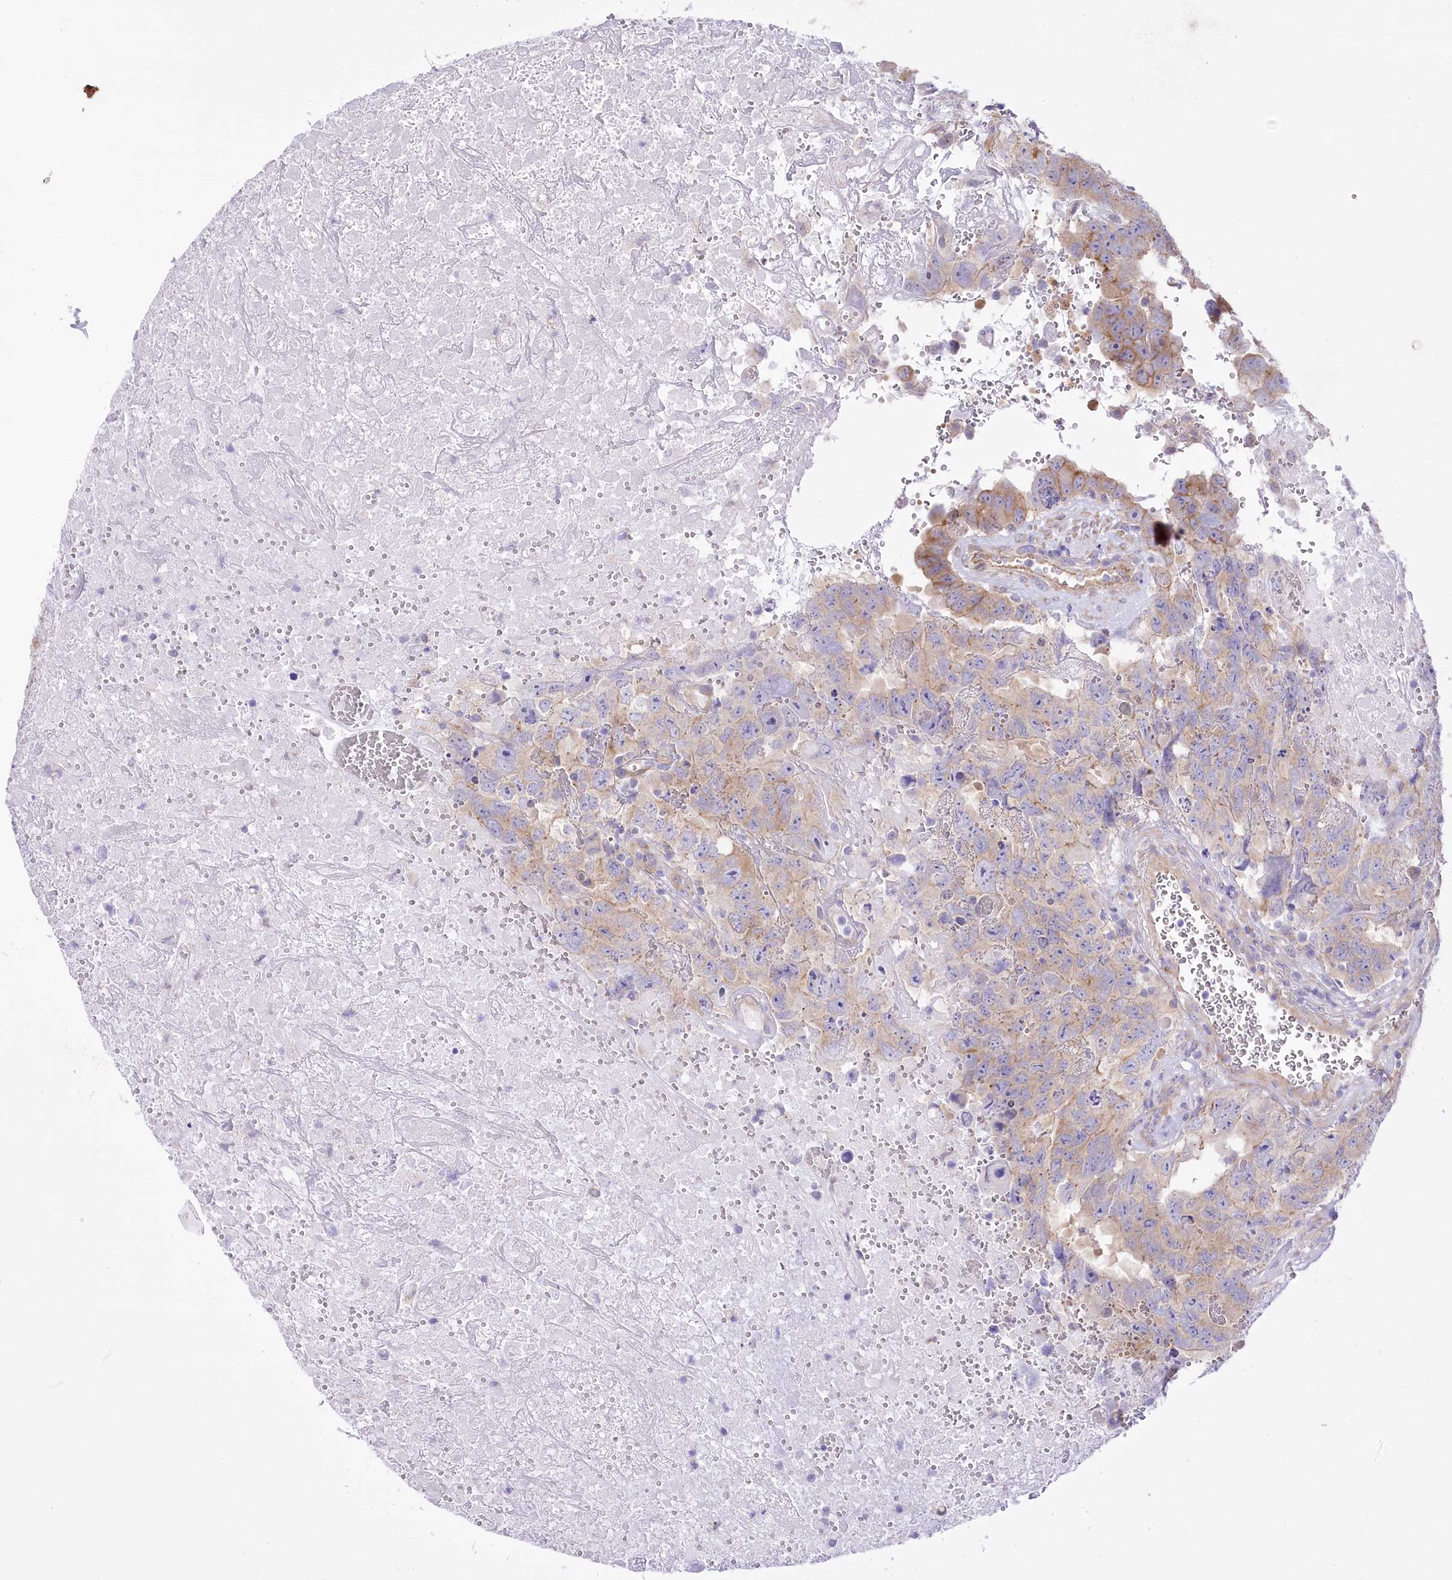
{"staining": {"intensity": "weak", "quantity": "<25%", "location": "cytoplasmic/membranous"}, "tissue": "testis cancer", "cell_type": "Tumor cells", "image_type": "cancer", "snomed": [{"axis": "morphology", "description": "Carcinoma, Embryonal, NOS"}, {"axis": "topography", "description": "Testis"}], "caption": "This image is of testis cancer stained with immunohistochemistry to label a protein in brown with the nuclei are counter-stained blue. There is no staining in tumor cells.", "gene": "LRRC34", "patient": {"sex": "male", "age": 45}}